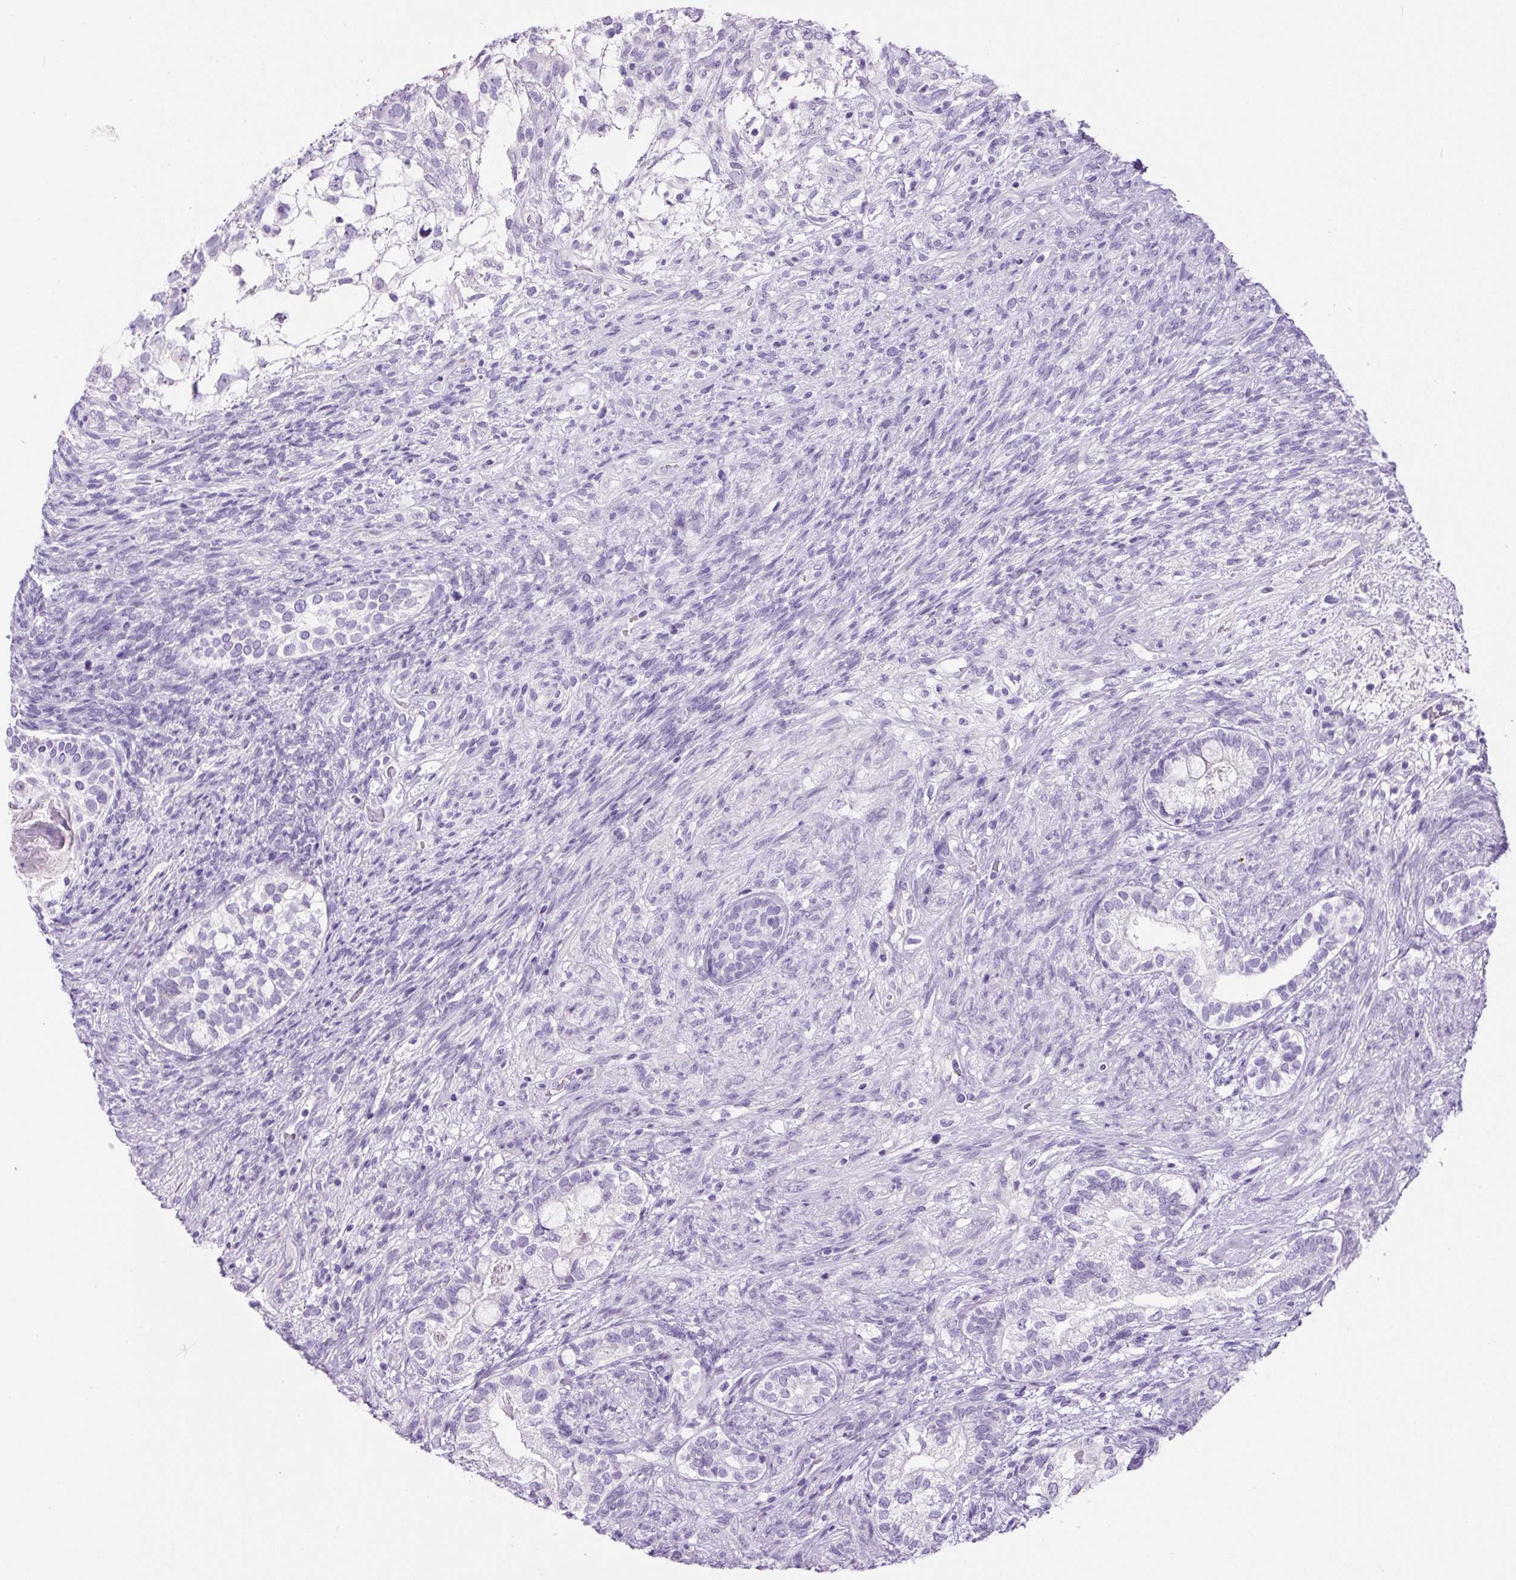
{"staining": {"intensity": "negative", "quantity": "none", "location": "none"}, "tissue": "testis cancer", "cell_type": "Tumor cells", "image_type": "cancer", "snomed": [{"axis": "morphology", "description": "Seminoma, NOS"}, {"axis": "morphology", "description": "Carcinoma, Embryonal, NOS"}, {"axis": "topography", "description": "Testis"}], "caption": "DAB immunohistochemical staining of testis cancer demonstrates no significant expression in tumor cells.", "gene": "PRRT1", "patient": {"sex": "male", "age": 41}}